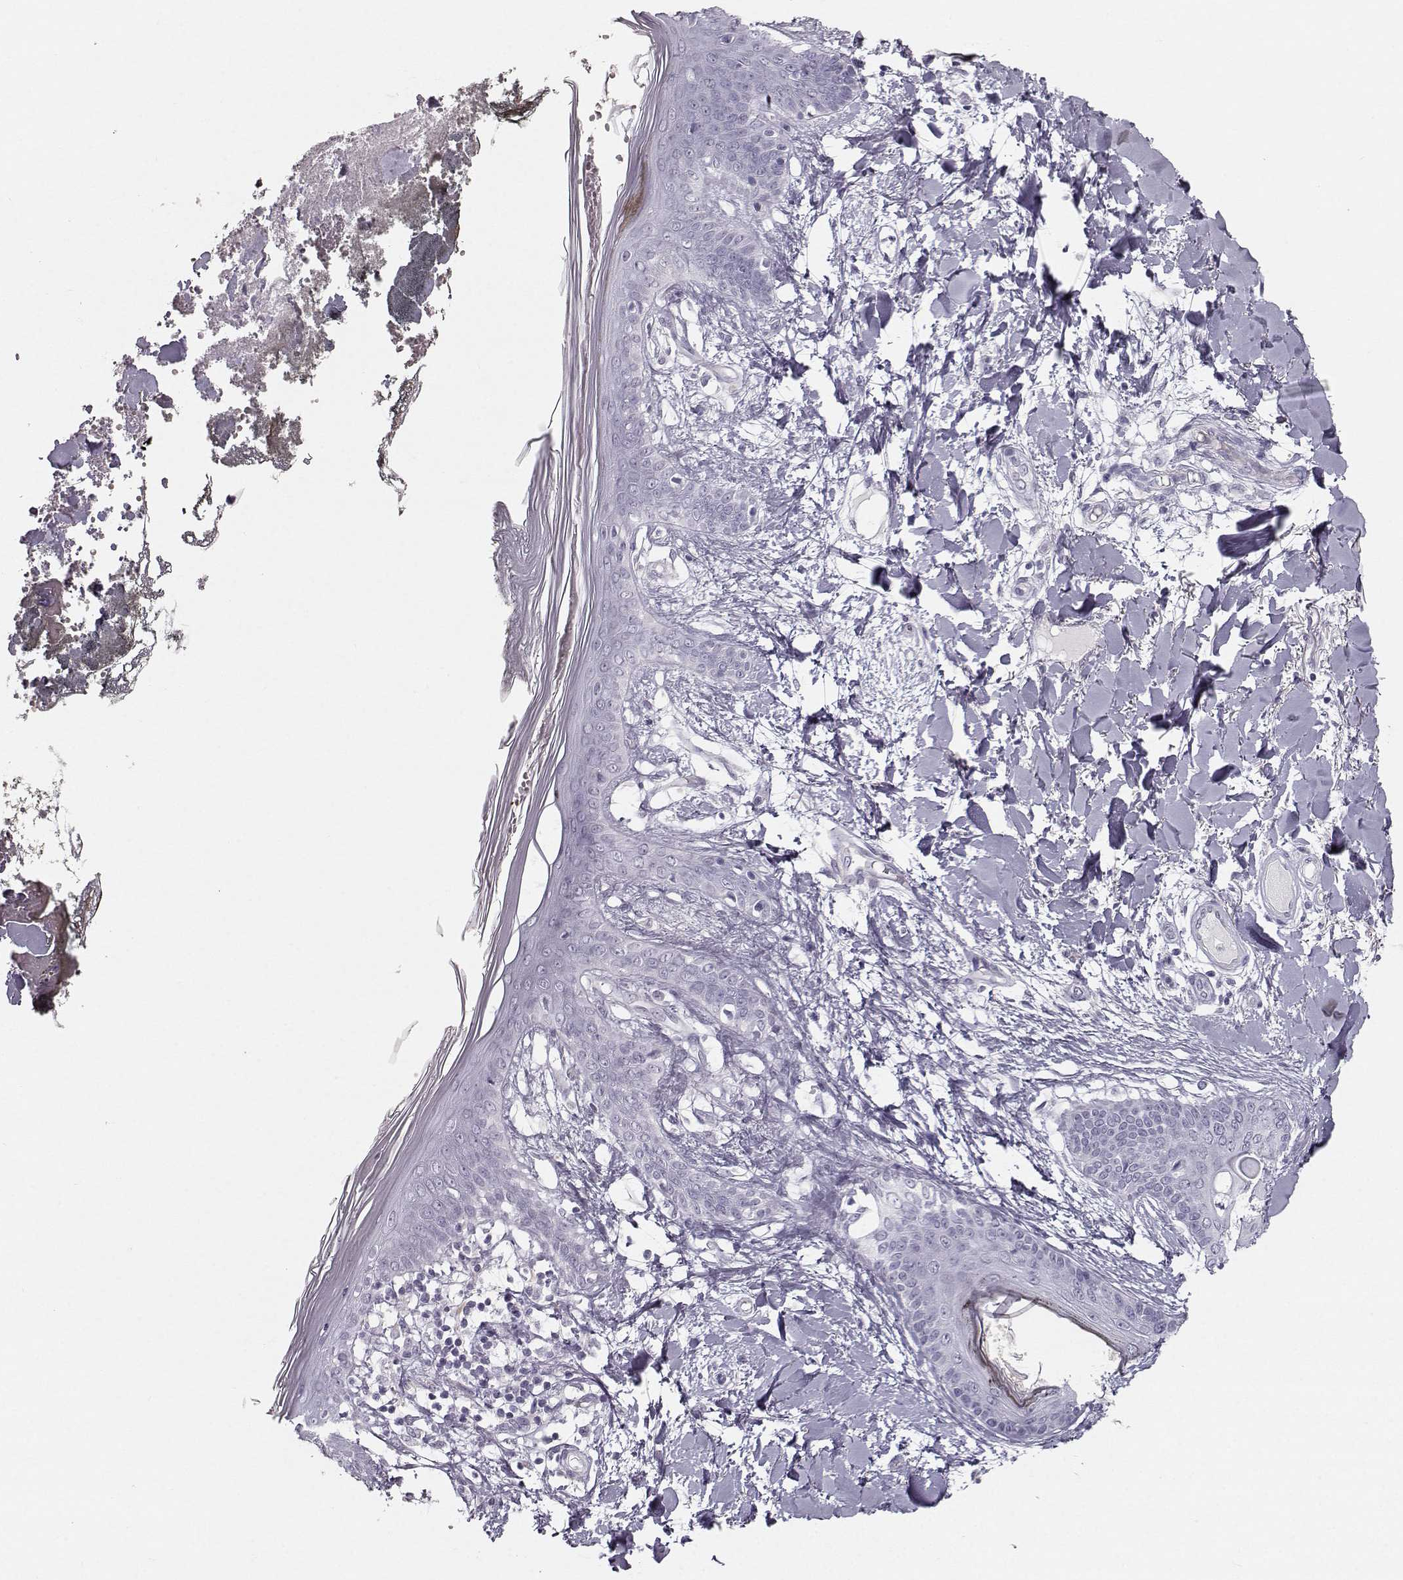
{"staining": {"intensity": "negative", "quantity": "none", "location": "none"}, "tissue": "skin", "cell_type": "Fibroblasts", "image_type": "normal", "snomed": [{"axis": "morphology", "description": "Normal tissue, NOS"}, {"axis": "topography", "description": "Skin"}], "caption": "This is a image of IHC staining of benign skin, which shows no expression in fibroblasts.", "gene": "CASR", "patient": {"sex": "female", "age": 34}}